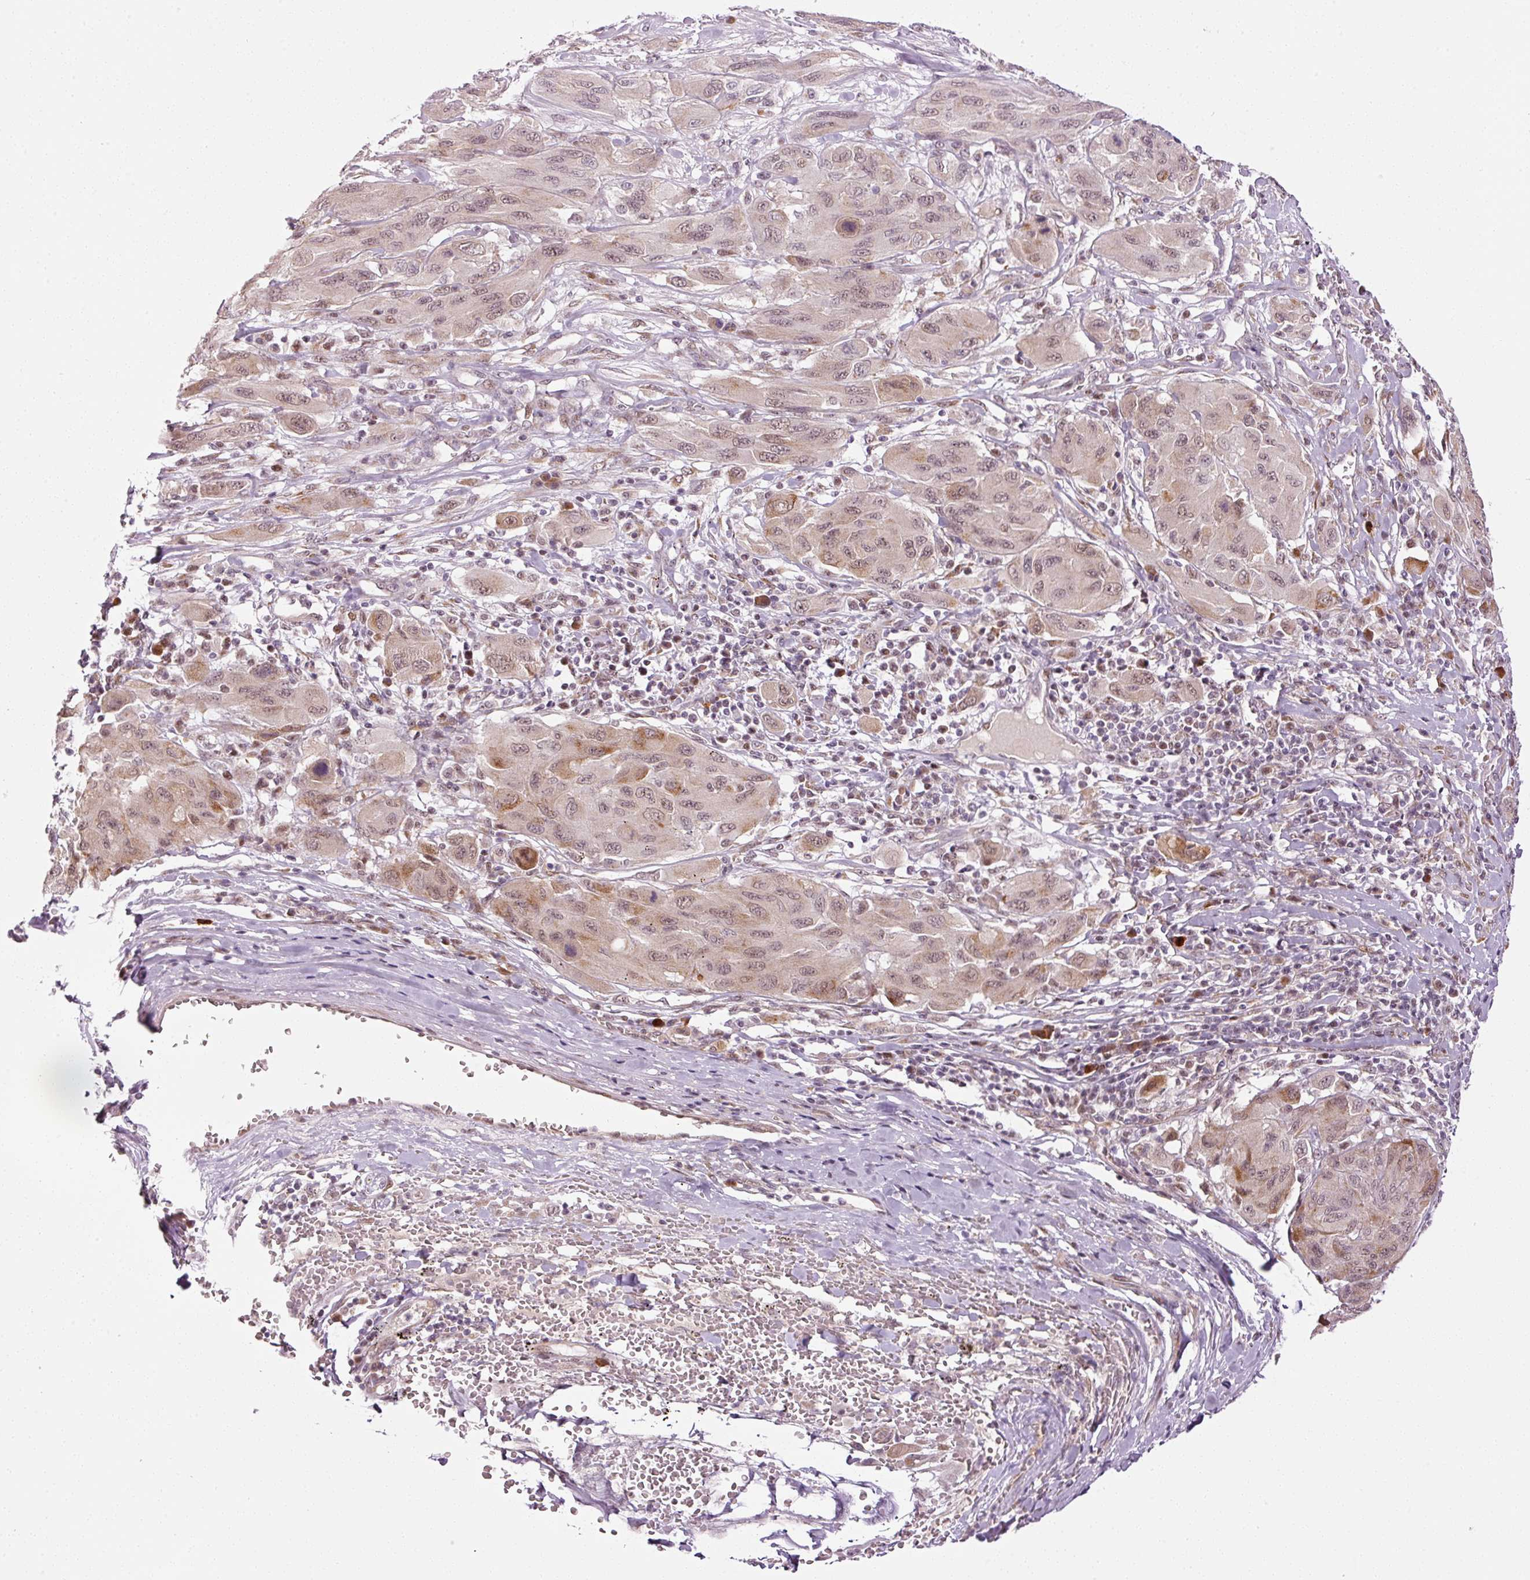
{"staining": {"intensity": "moderate", "quantity": "<25%", "location": "cytoplasmic/membranous,nuclear"}, "tissue": "melanoma", "cell_type": "Tumor cells", "image_type": "cancer", "snomed": [{"axis": "morphology", "description": "Malignant melanoma, NOS"}, {"axis": "topography", "description": "Skin"}], "caption": "Immunohistochemistry (DAB (3,3'-diaminobenzidine)) staining of malignant melanoma reveals moderate cytoplasmic/membranous and nuclear protein expression in about <25% of tumor cells.", "gene": "ANKRD20A1", "patient": {"sex": "female", "age": 91}}